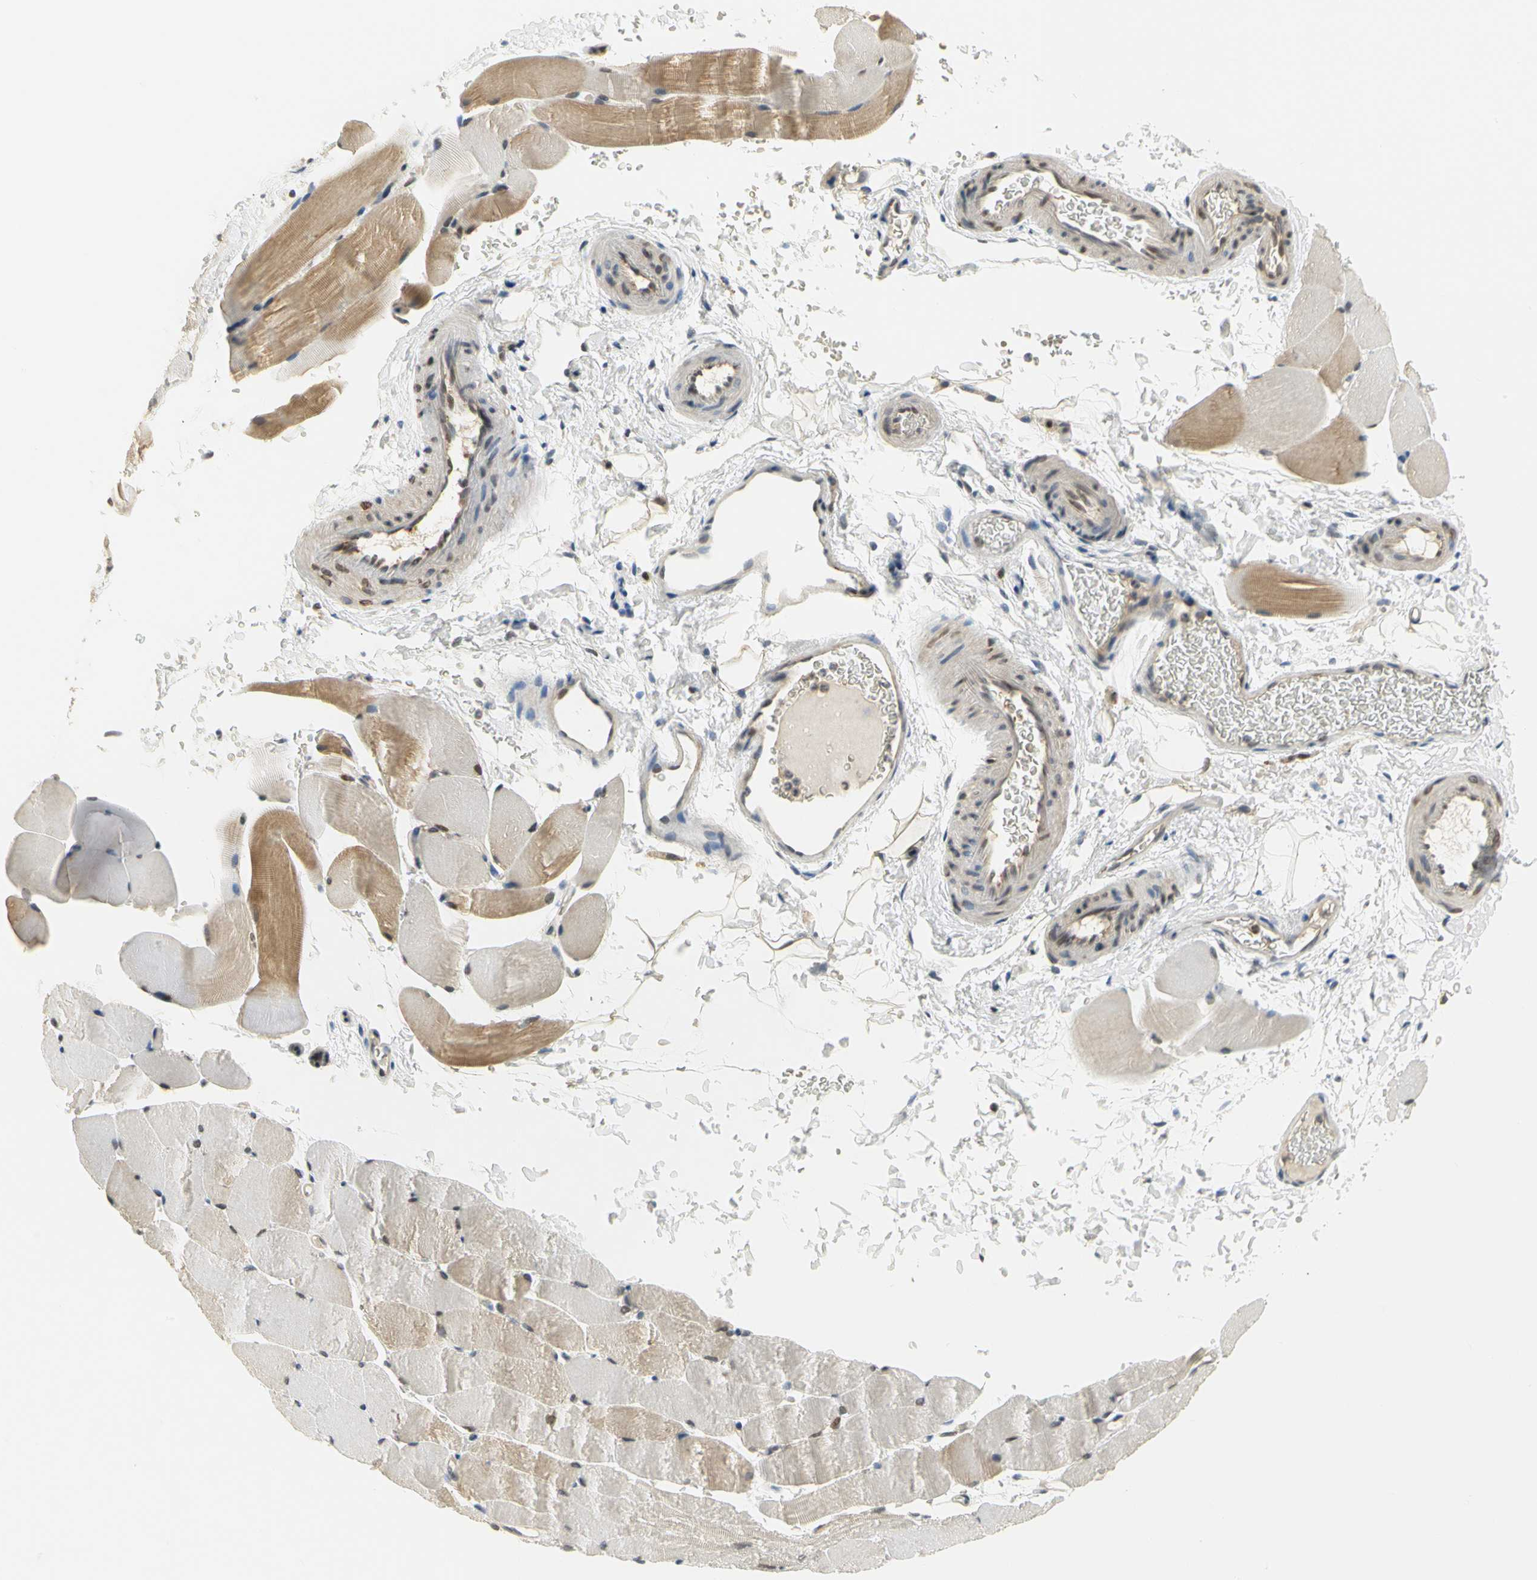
{"staining": {"intensity": "moderate", "quantity": "25%-75%", "location": "cytoplasmic/membranous,nuclear"}, "tissue": "skeletal muscle", "cell_type": "Myocytes", "image_type": "normal", "snomed": [{"axis": "morphology", "description": "Normal tissue, NOS"}, {"axis": "topography", "description": "Skeletal muscle"}, {"axis": "topography", "description": "Parathyroid gland"}], "caption": "Normal skeletal muscle reveals moderate cytoplasmic/membranous,nuclear expression in approximately 25%-75% of myocytes, visualized by immunohistochemistry. The protein is shown in brown color, while the nuclei are stained blue.", "gene": "IMPG2", "patient": {"sex": "female", "age": 37}}